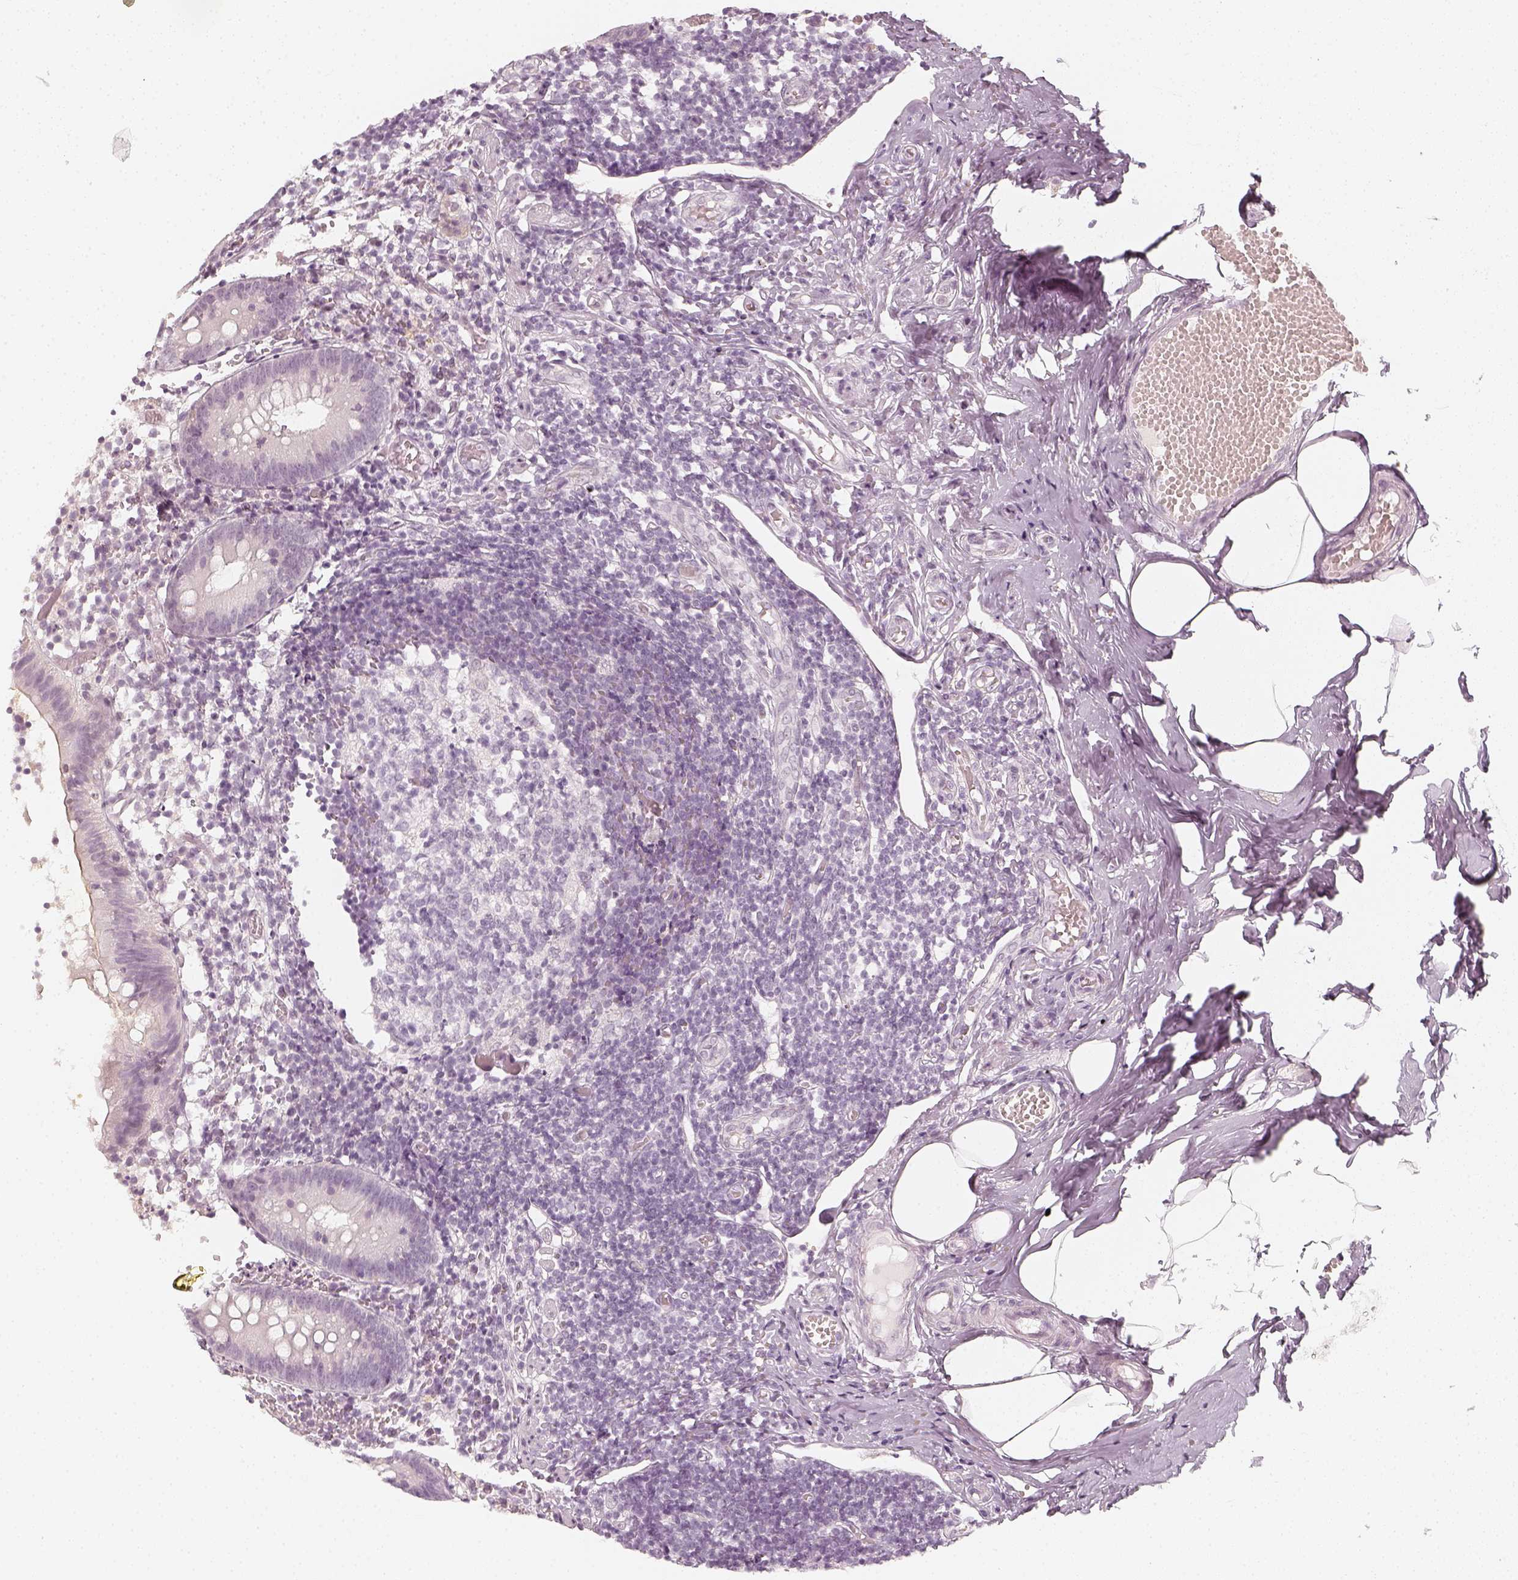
{"staining": {"intensity": "negative", "quantity": "none", "location": "none"}, "tissue": "appendix", "cell_type": "Glandular cells", "image_type": "normal", "snomed": [{"axis": "morphology", "description": "Normal tissue, NOS"}, {"axis": "topography", "description": "Appendix"}], "caption": "This is an immunohistochemistry photomicrograph of normal human appendix. There is no staining in glandular cells.", "gene": "KRTAP2", "patient": {"sex": "female", "age": 32}}